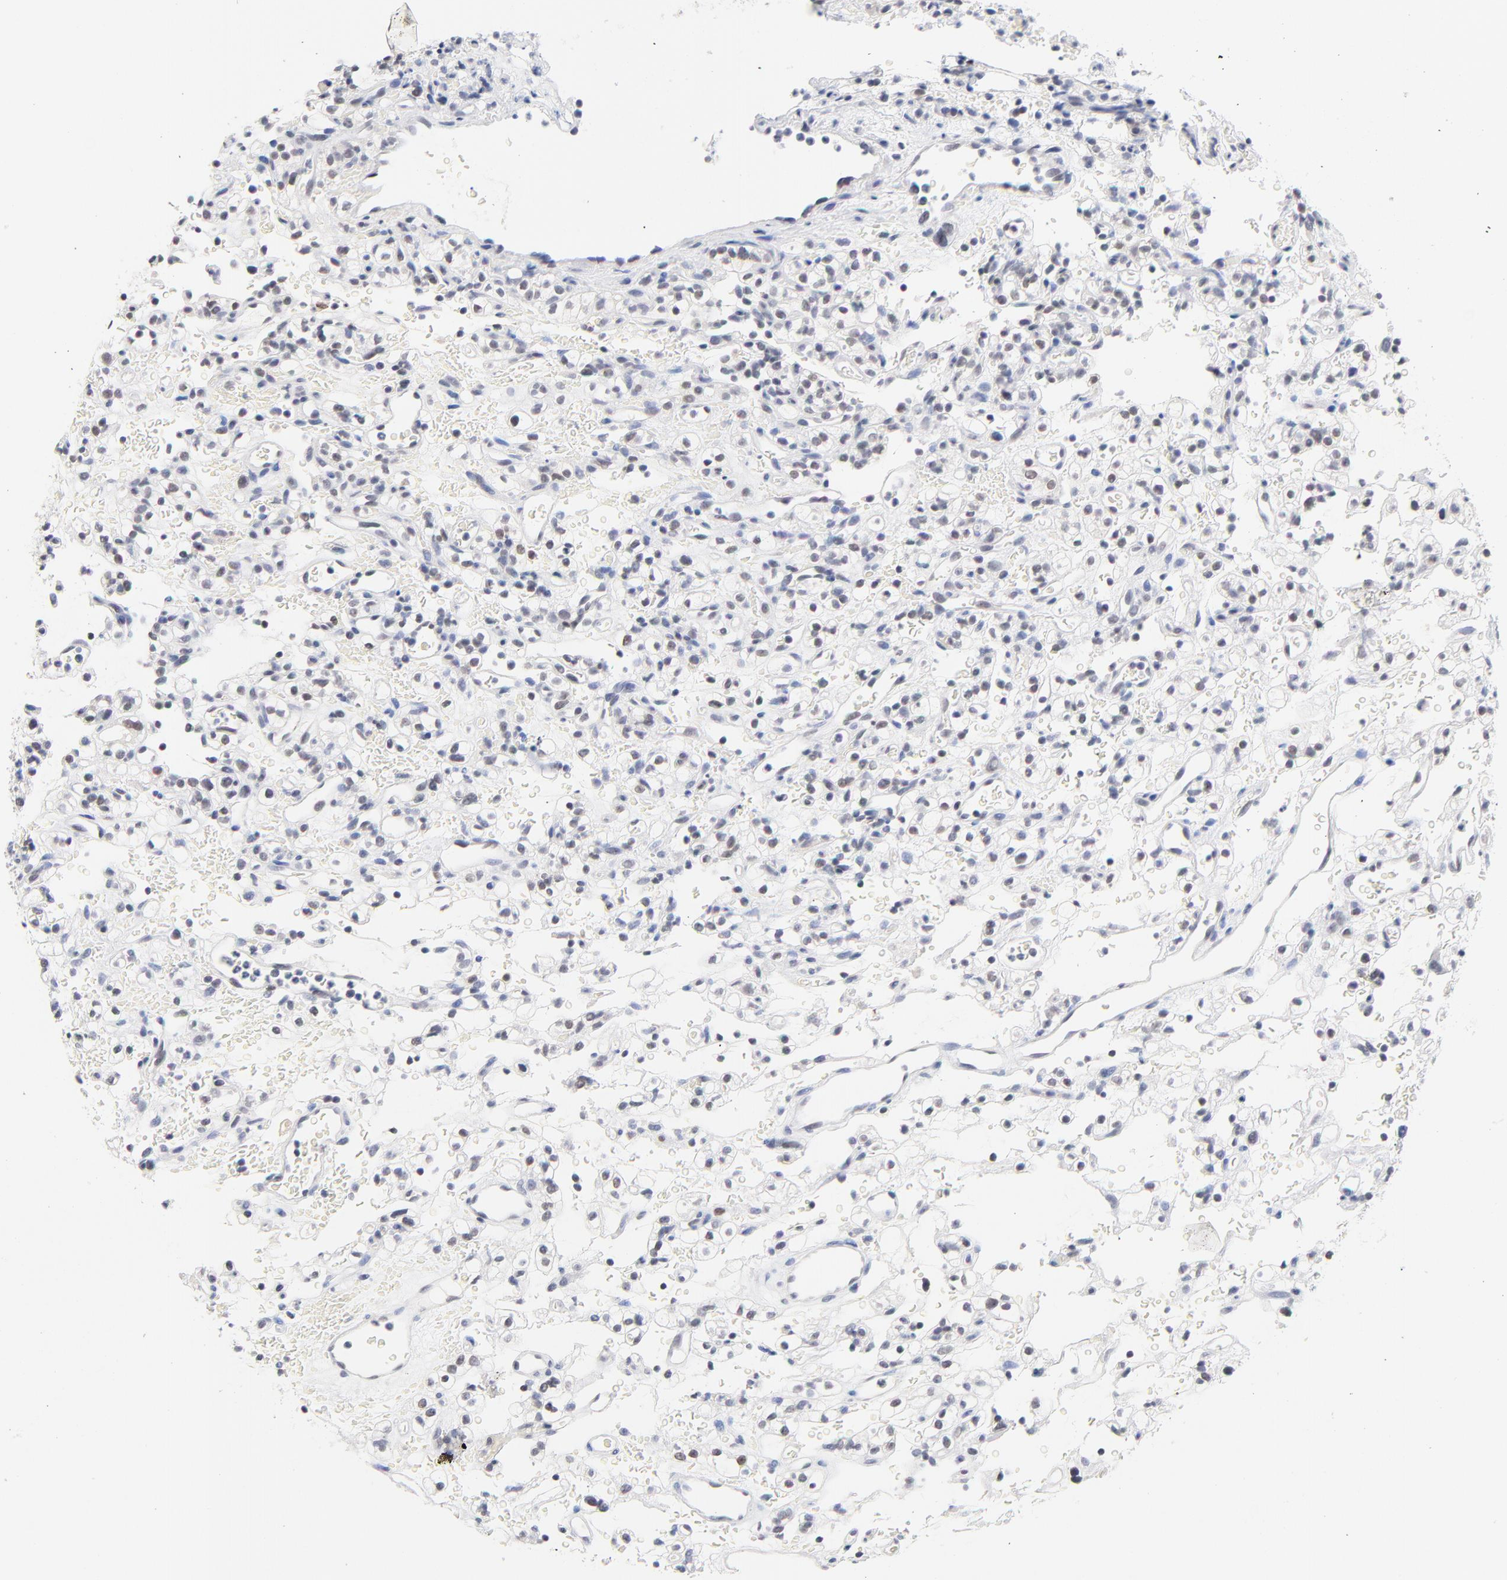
{"staining": {"intensity": "weak", "quantity": "25%-75%", "location": "nuclear"}, "tissue": "renal cancer", "cell_type": "Tumor cells", "image_type": "cancer", "snomed": [{"axis": "morphology", "description": "Normal tissue, NOS"}, {"axis": "morphology", "description": "Adenocarcinoma, NOS"}, {"axis": "topography", "description": "Kidney"}], "caption": "Adenocarcinoma (renal) stained with a protein marker displays weak staining in tumor cells.", "gene": "ORC2", "patient": {"sex": "female", "age": 72}}